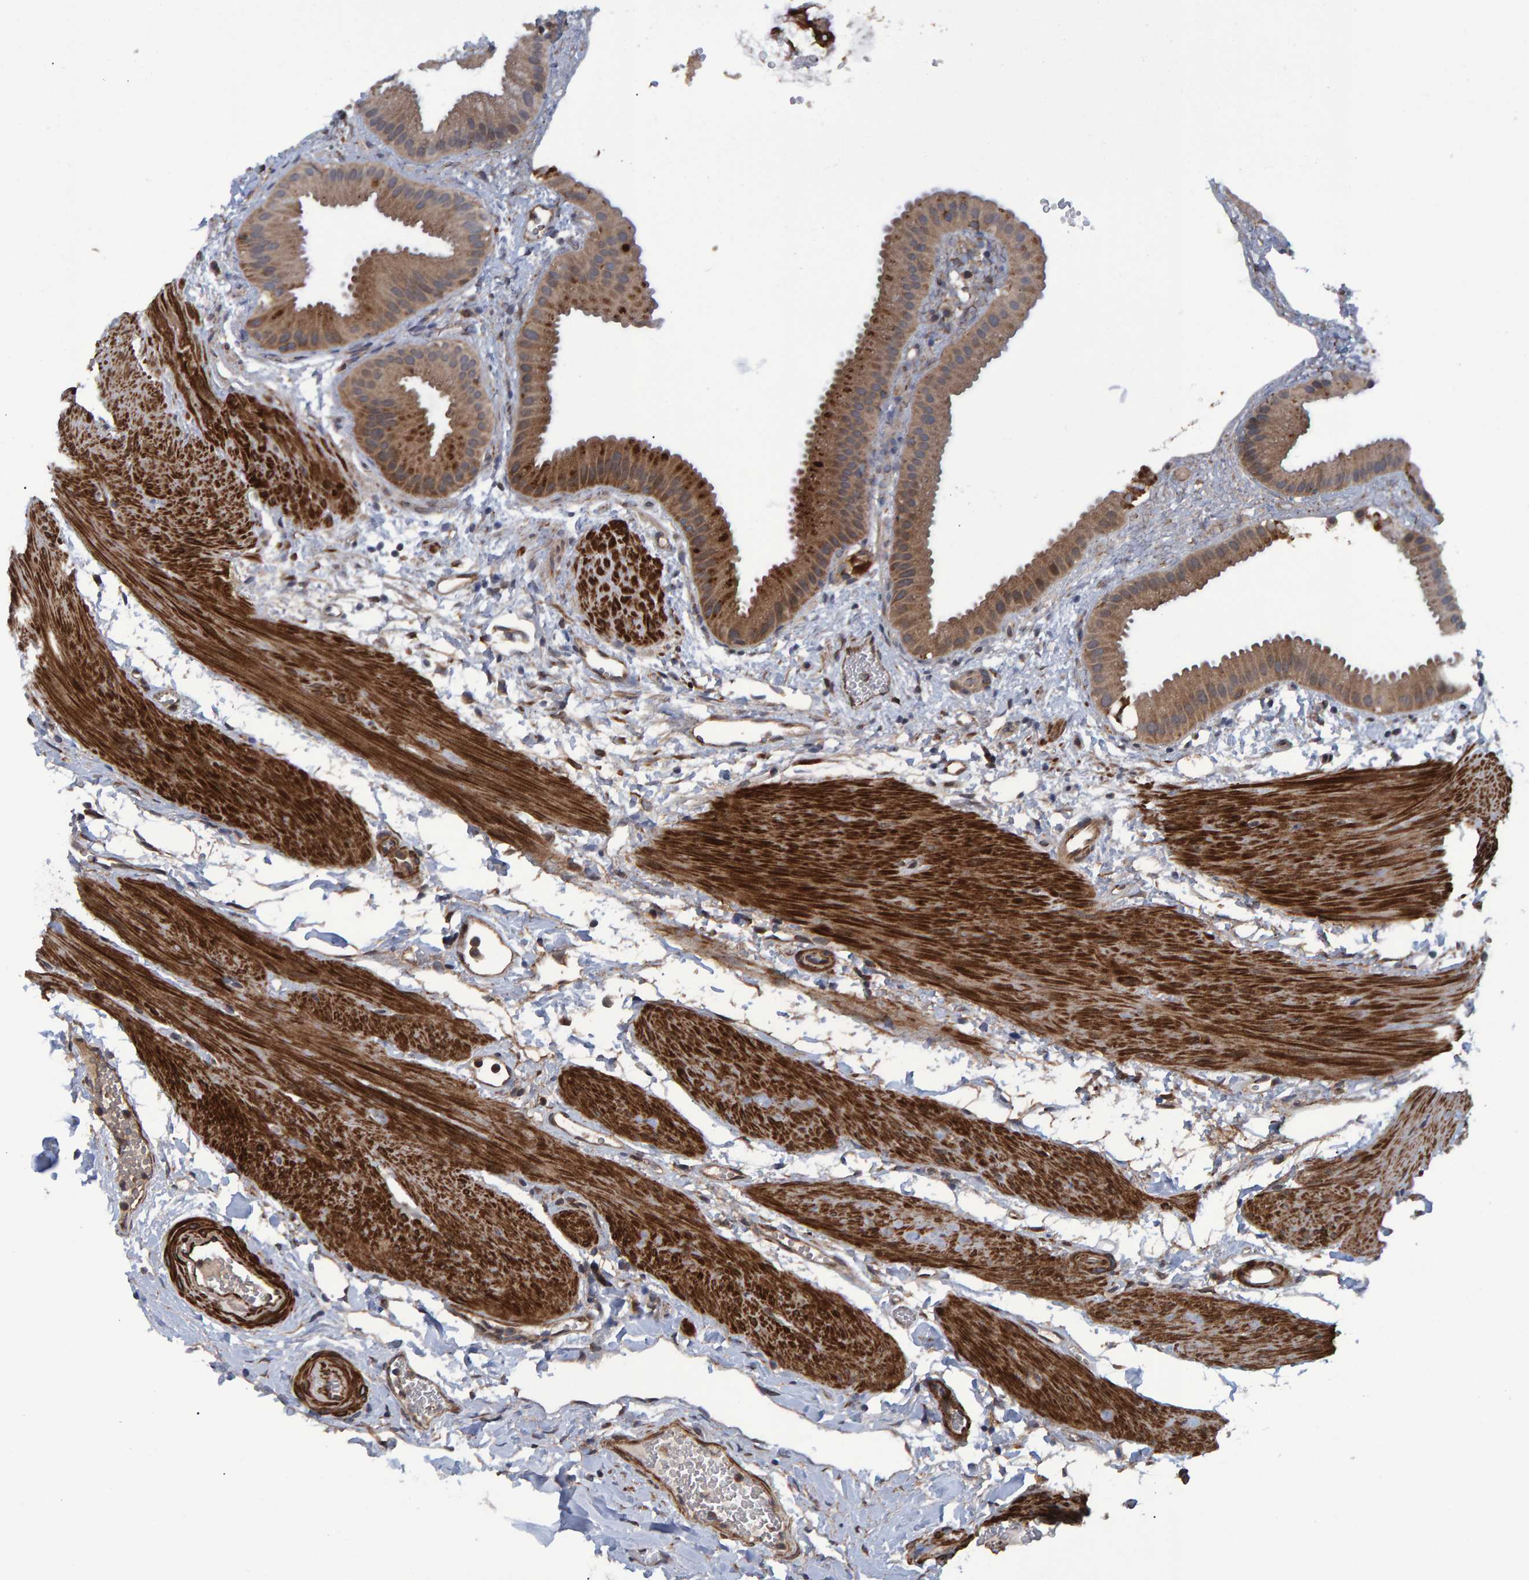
{"staining": {"intensity": "strong", "quantity": ">75%", "location": "cytoplasmic/membranous"}, "tissue": "gallbladder", "cell_type": "Glandular cells", "image_type": "normal", "snomed": [{"axis": "morphology", "description": "Normal tissue, NOS"}, {"axis": "topography", "description": "Gallbladder"}], "caption": "Immunohistochemistry (IHC) of benign gallbladder displays high levels of strong cytoplasmic/membranous positivity in about >75% of glandular cells.", "gene": "ATP6V1H", "patient": {"sex": "female", "age": 64}}